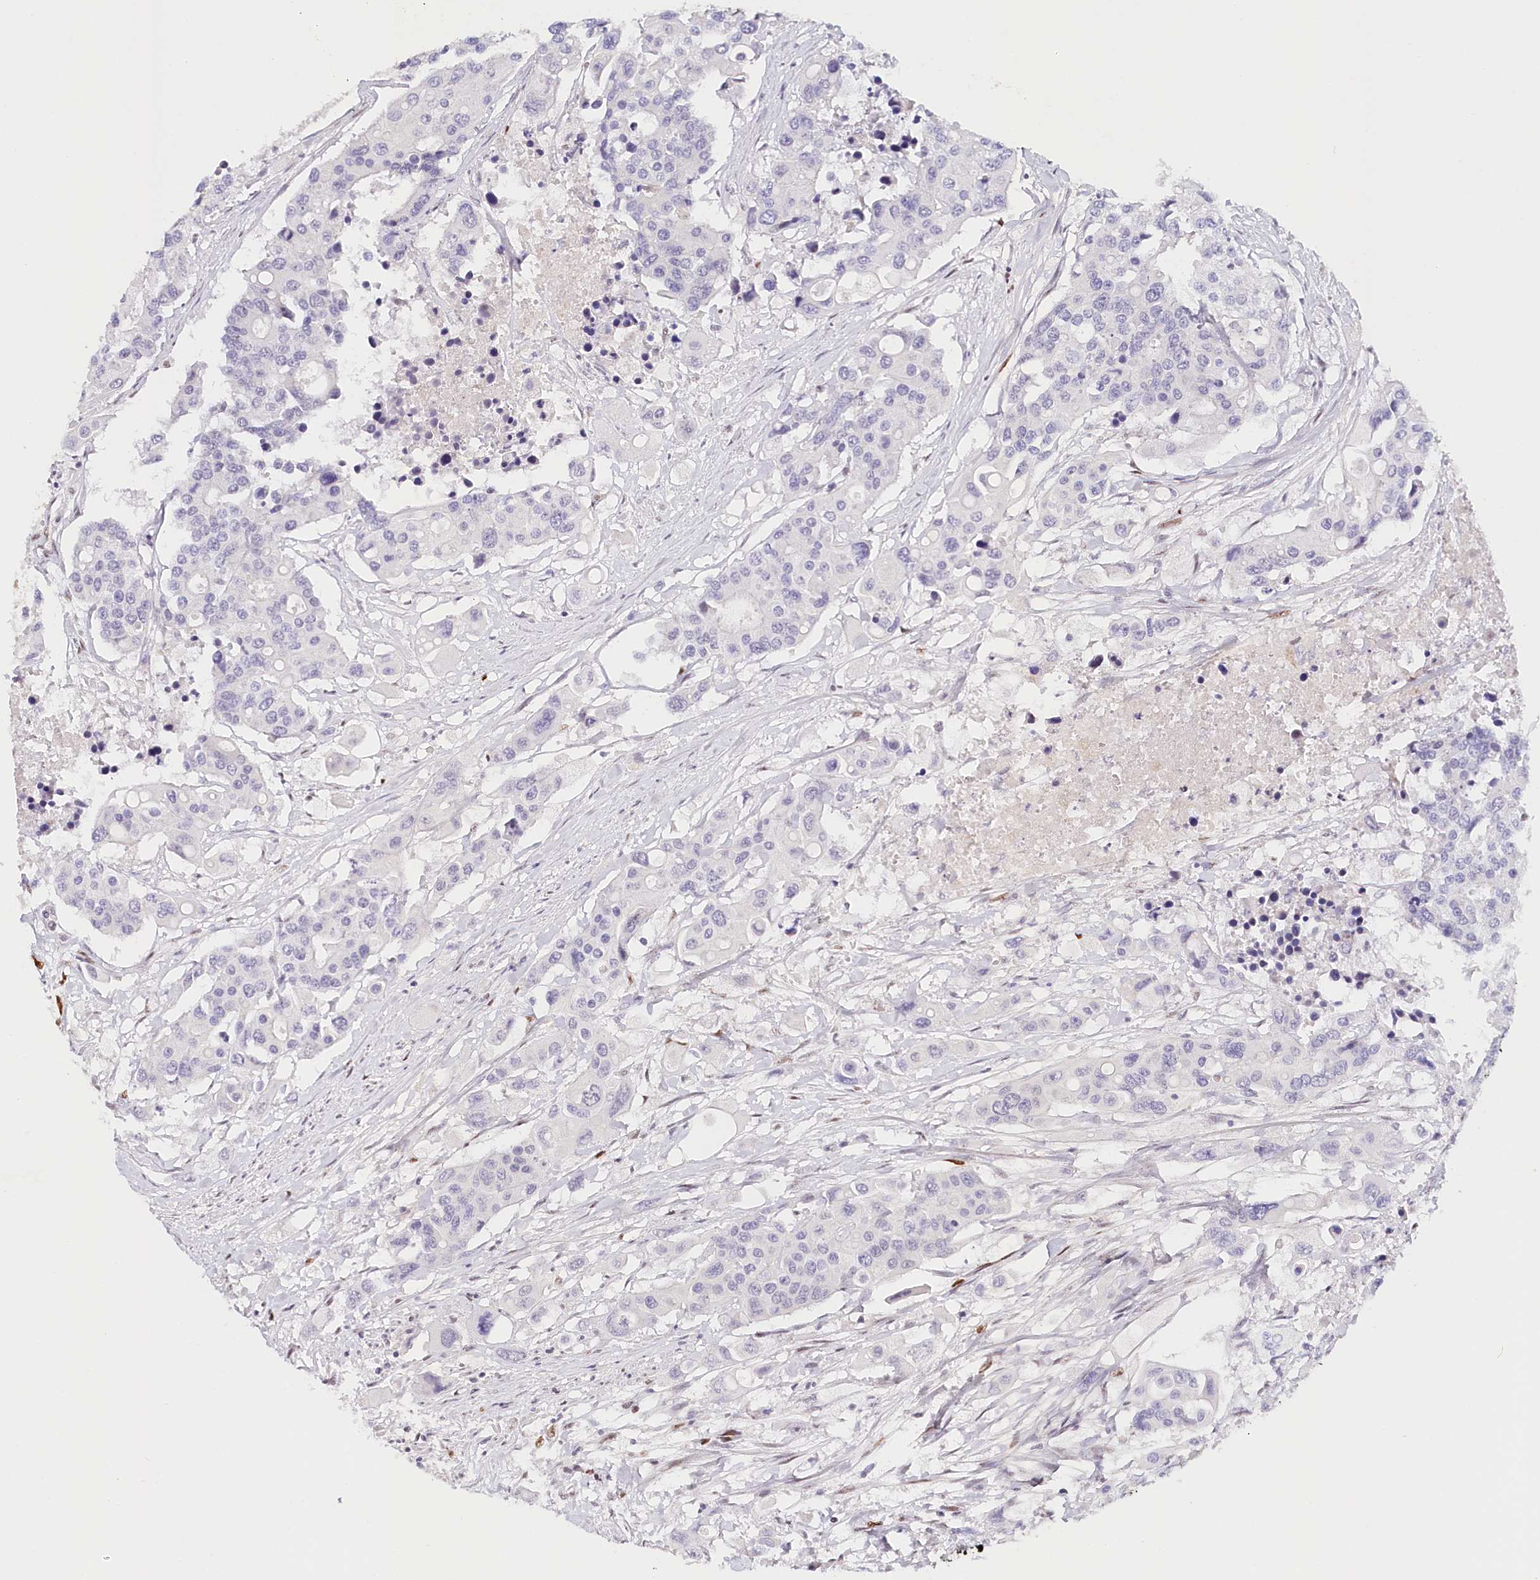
{"staining": {"intensity": "negative", "quantity": "none", "location": "none"}, "tissue": "colorectal cancer", "cell_type": "Tumor cells", "image_type": "cancer", "snomed": [{"axis": "morphology", "description": "Adenocarcinoma, NOS"}, {"axis": "topography", "description": "Colon"}], "caption": "Human colorectal adenocarcinoma stained for a protein using IHC shows no positivity in tumor cells.", "gene": "TP53", "patient": {"sex": "male", "age": 77}}